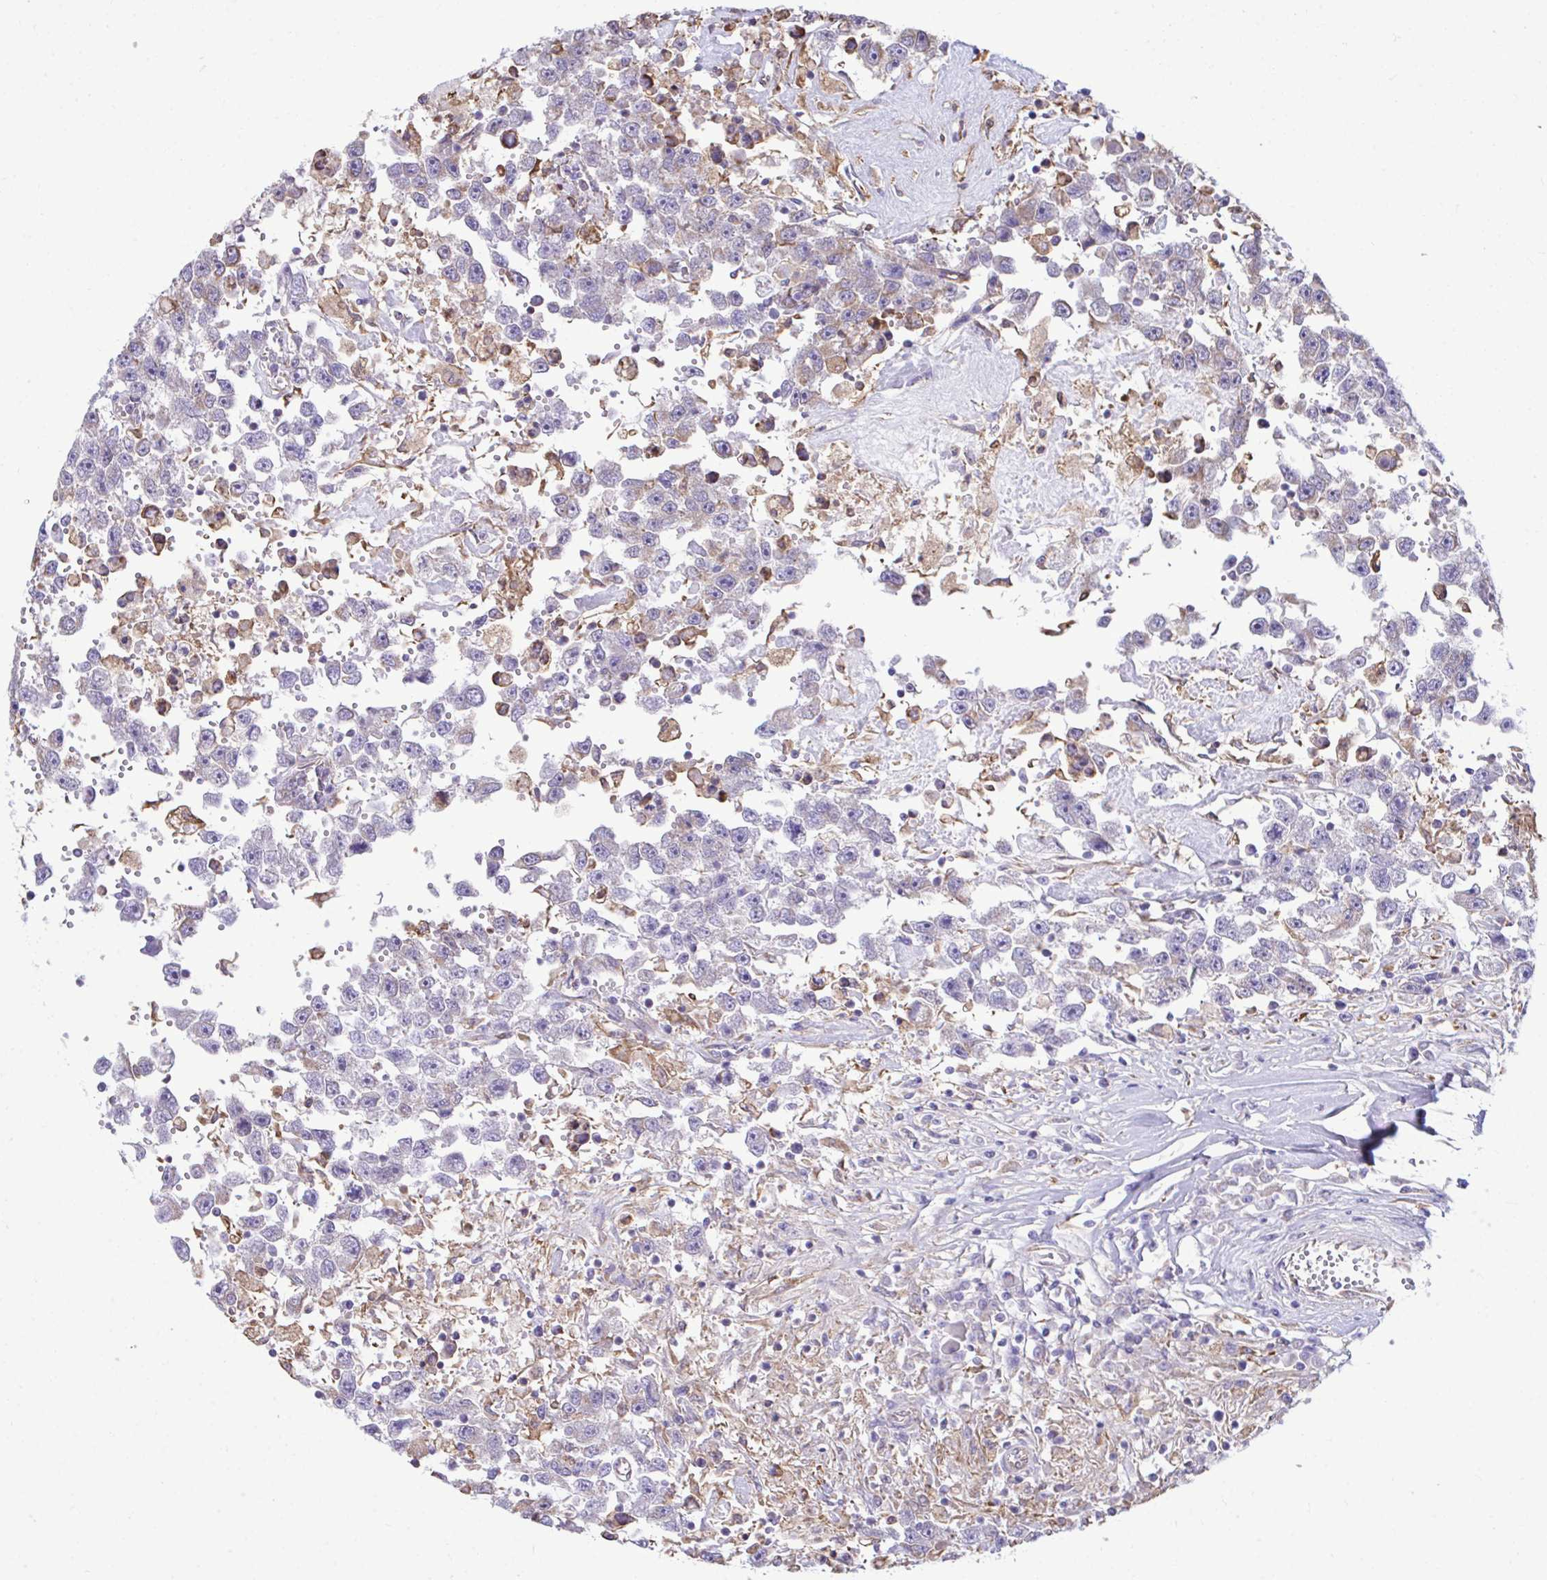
{"staining": {"intensity": "weak", "quantity": "<25%", "location": "cytoplasmic/membranous"}, "tissue": "testis cancer", "cell_type": "Tumor cells", "image_type": "cancer", "snomed": [{"axis": "morphology", "description": "Carcinoma, Embryonal, NOS"}, {"axis": "topography", "description": "Testis"}], "caption": "DAB (3,3'-diaminobenzidine) immunohistochemical staining of human testis cancer (embryonal carcinoma) reveals no significant positivity in tumor cells.", "gene": "PIGK", "patient": {"sex": "male", "age": 83}}